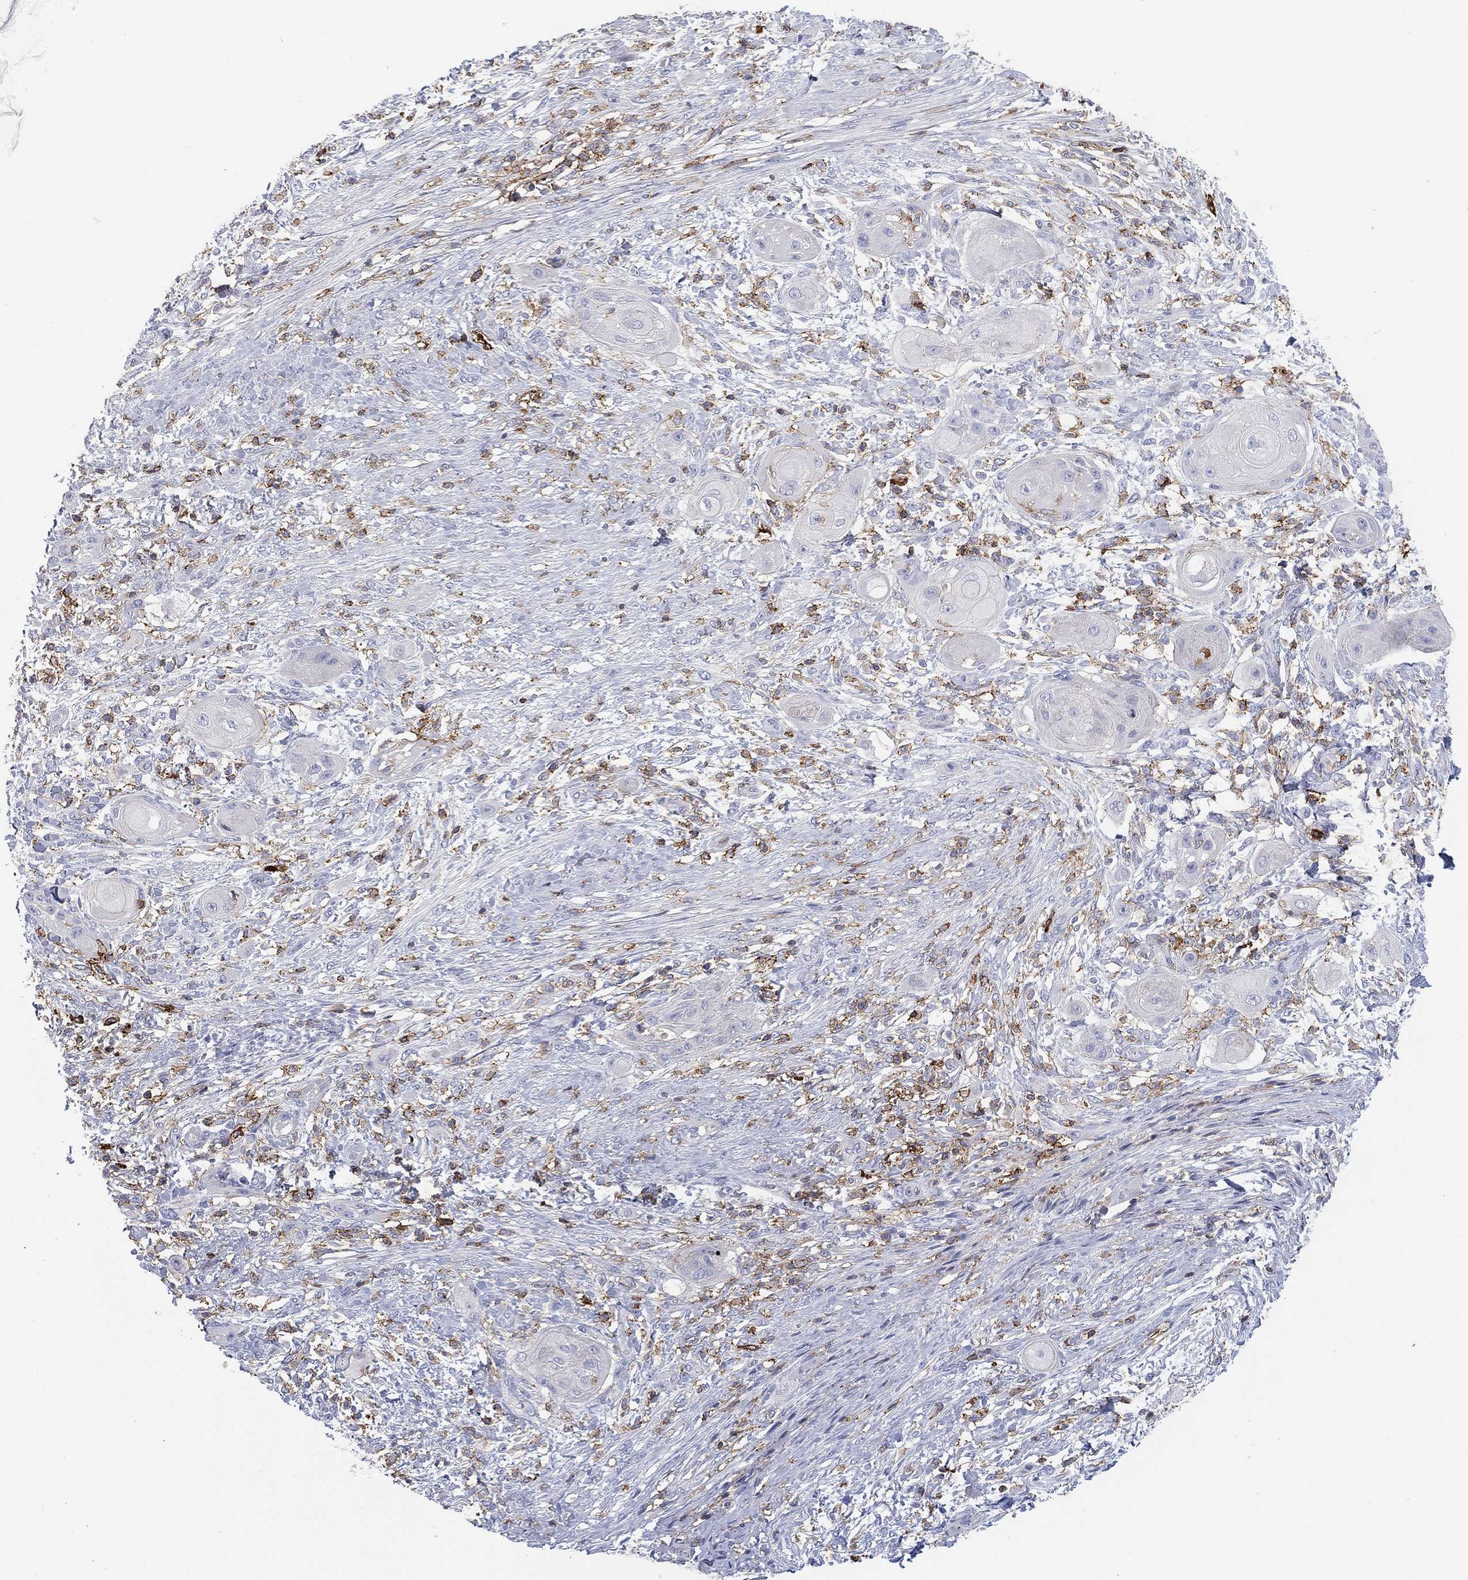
{"staining": {"intensity": "negative", "quantity": "none", "location": "none"}, "tissue": "skin cancer", "cell_type": "Tumor cells", "image_type": "cancer", "snomed": [{"axis": "morphology", "description": "Squamous cell carcinoma, NOS"}, {"axis": "topography", "description": "Skin"}], "caption": "High magnification brightfield microscopy of squamous cell carcinoma (skin) stained with DAB (3,3'-diaminobenzidine) (brown) and counterstained with hematoxylin (blue): tumor cells show no significant staining.", "gene": "SELPLG", "patient": {"sex": "male", "age": 62}}